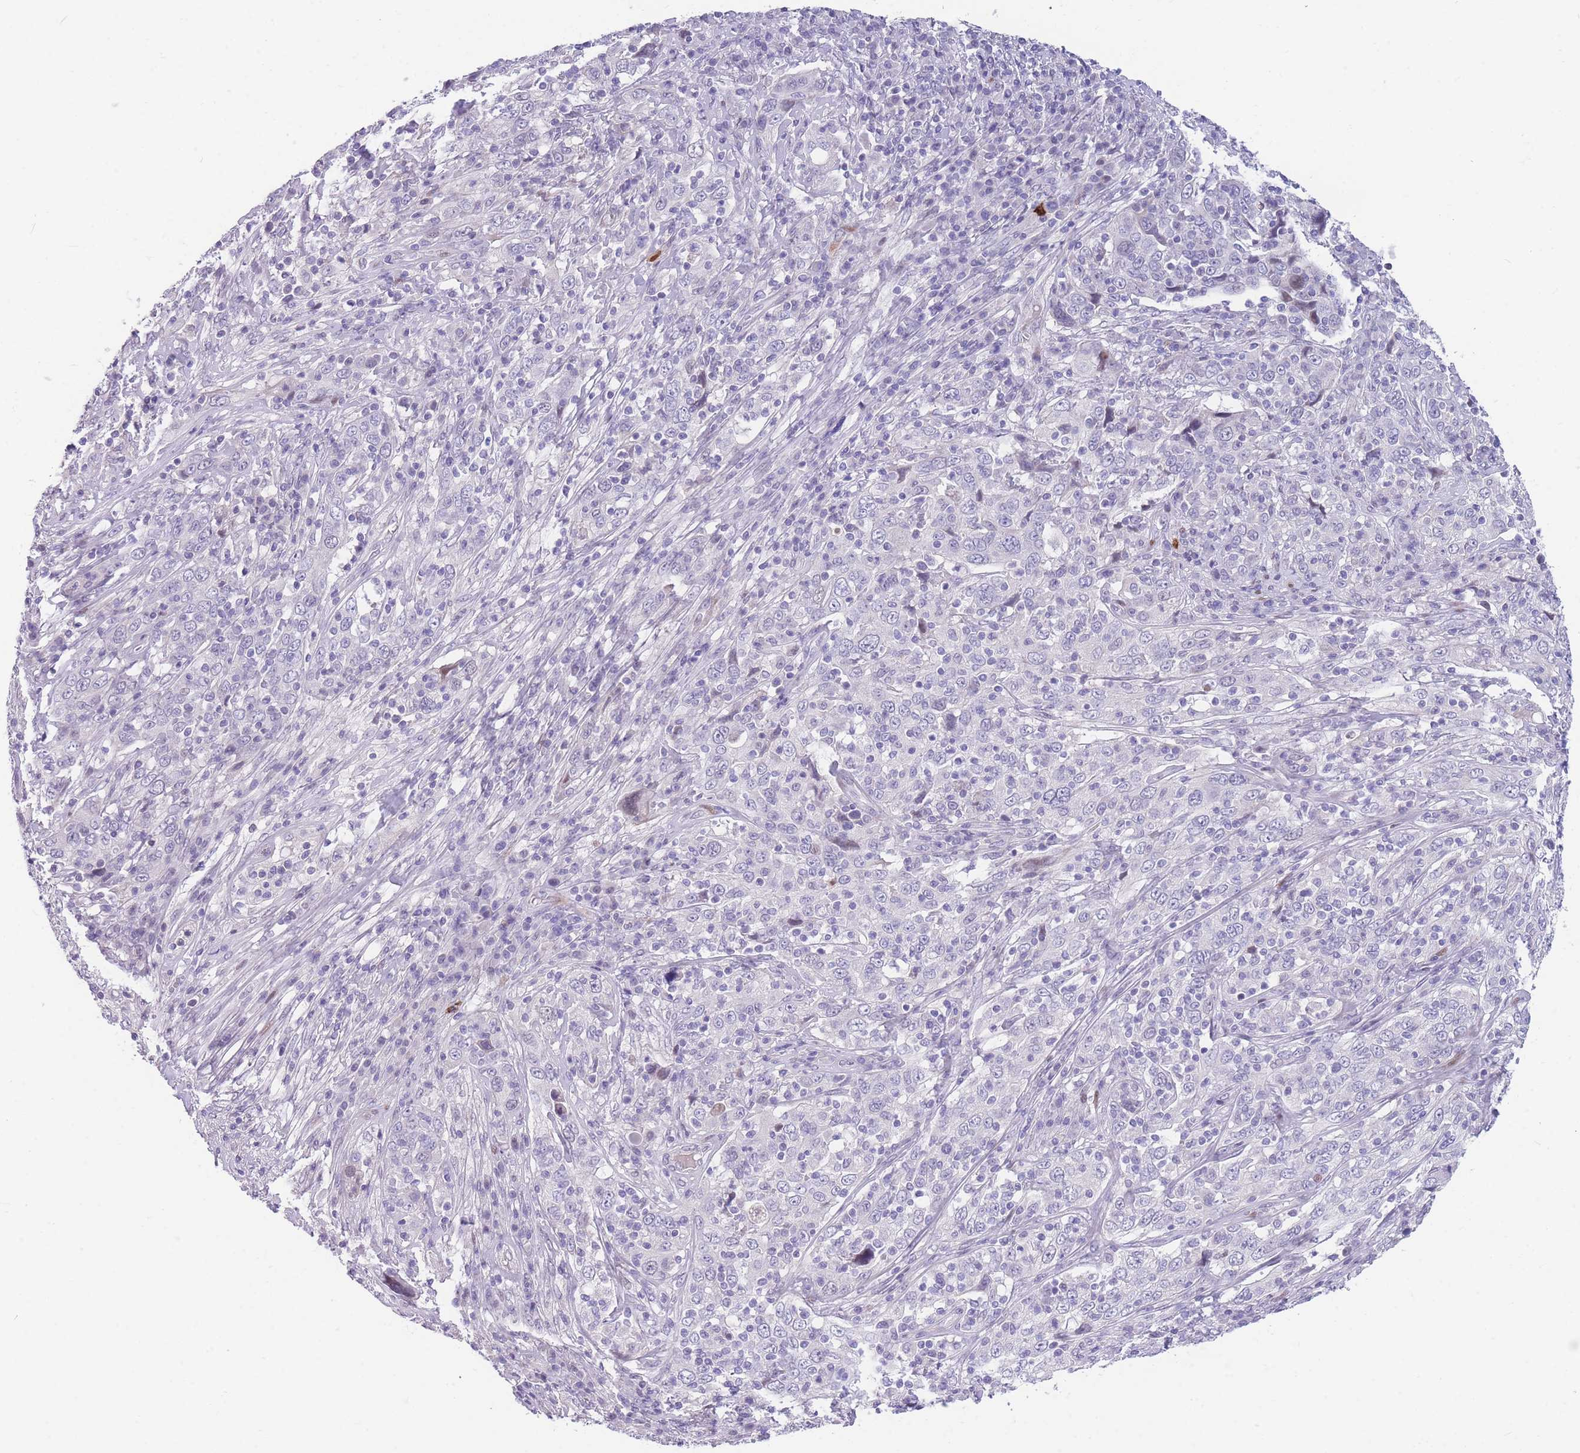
{"staining": {"intensity": "negative", "quantity": "none", "location": "none"}, "tissue": "cervical cancer", "cell_type": "Tumor cells", "image_type": "cancer", "snomed": [{"axis": "morphology", "description": "Squamous cell carcinoma, NOS"}, {"axis": "topography", "description": "Cervix"}], "caption": "DAB (3,3'-diaminobenzidine) immunohistochemical staining of cervical cancer (squamous cell carcinoma) reveals no significant expression in tumor cells.", "gene": "SHCBP1", "patient": {"sex": "female", "age": 46}}